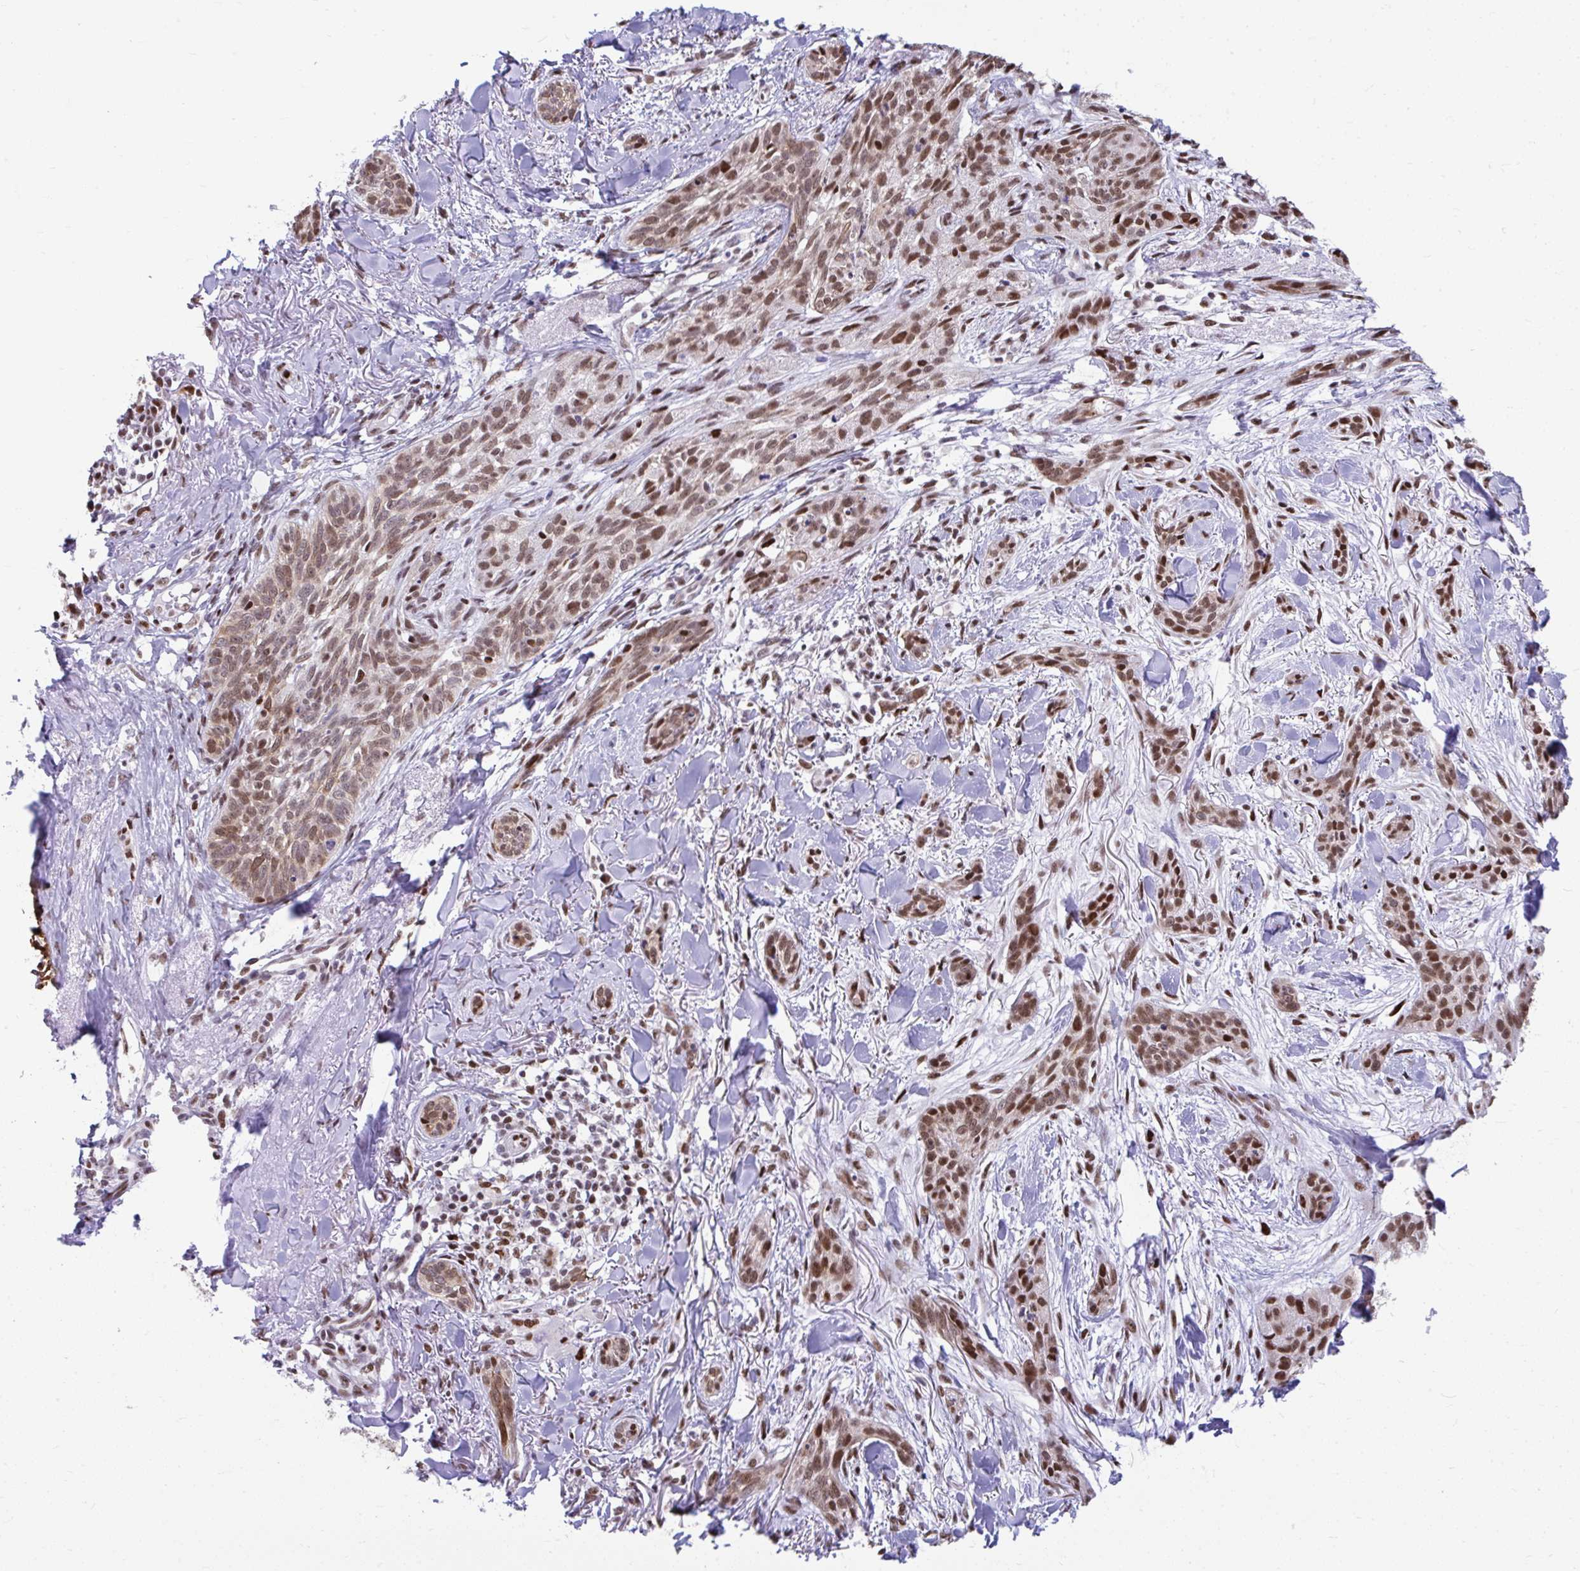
{"staining": {"intensity": "moderate", "quantity": ">75%", "location": "nuclear"}, "tissue": "skin cancer", "cell_type": "Tumor cells", "image_type": "cancer", "snomed": [{"axis": "morphology", "description": "Basal cell carcinoma"}, {"axis": "topography", "description": "Skin"}], "caption": "Moderate nuclear staining is seen in about >75% of tumor cells in basal cell carcinoma (skin).", "gene": "SLC35C2", "patient": {"sex": "male", "age": 52}}